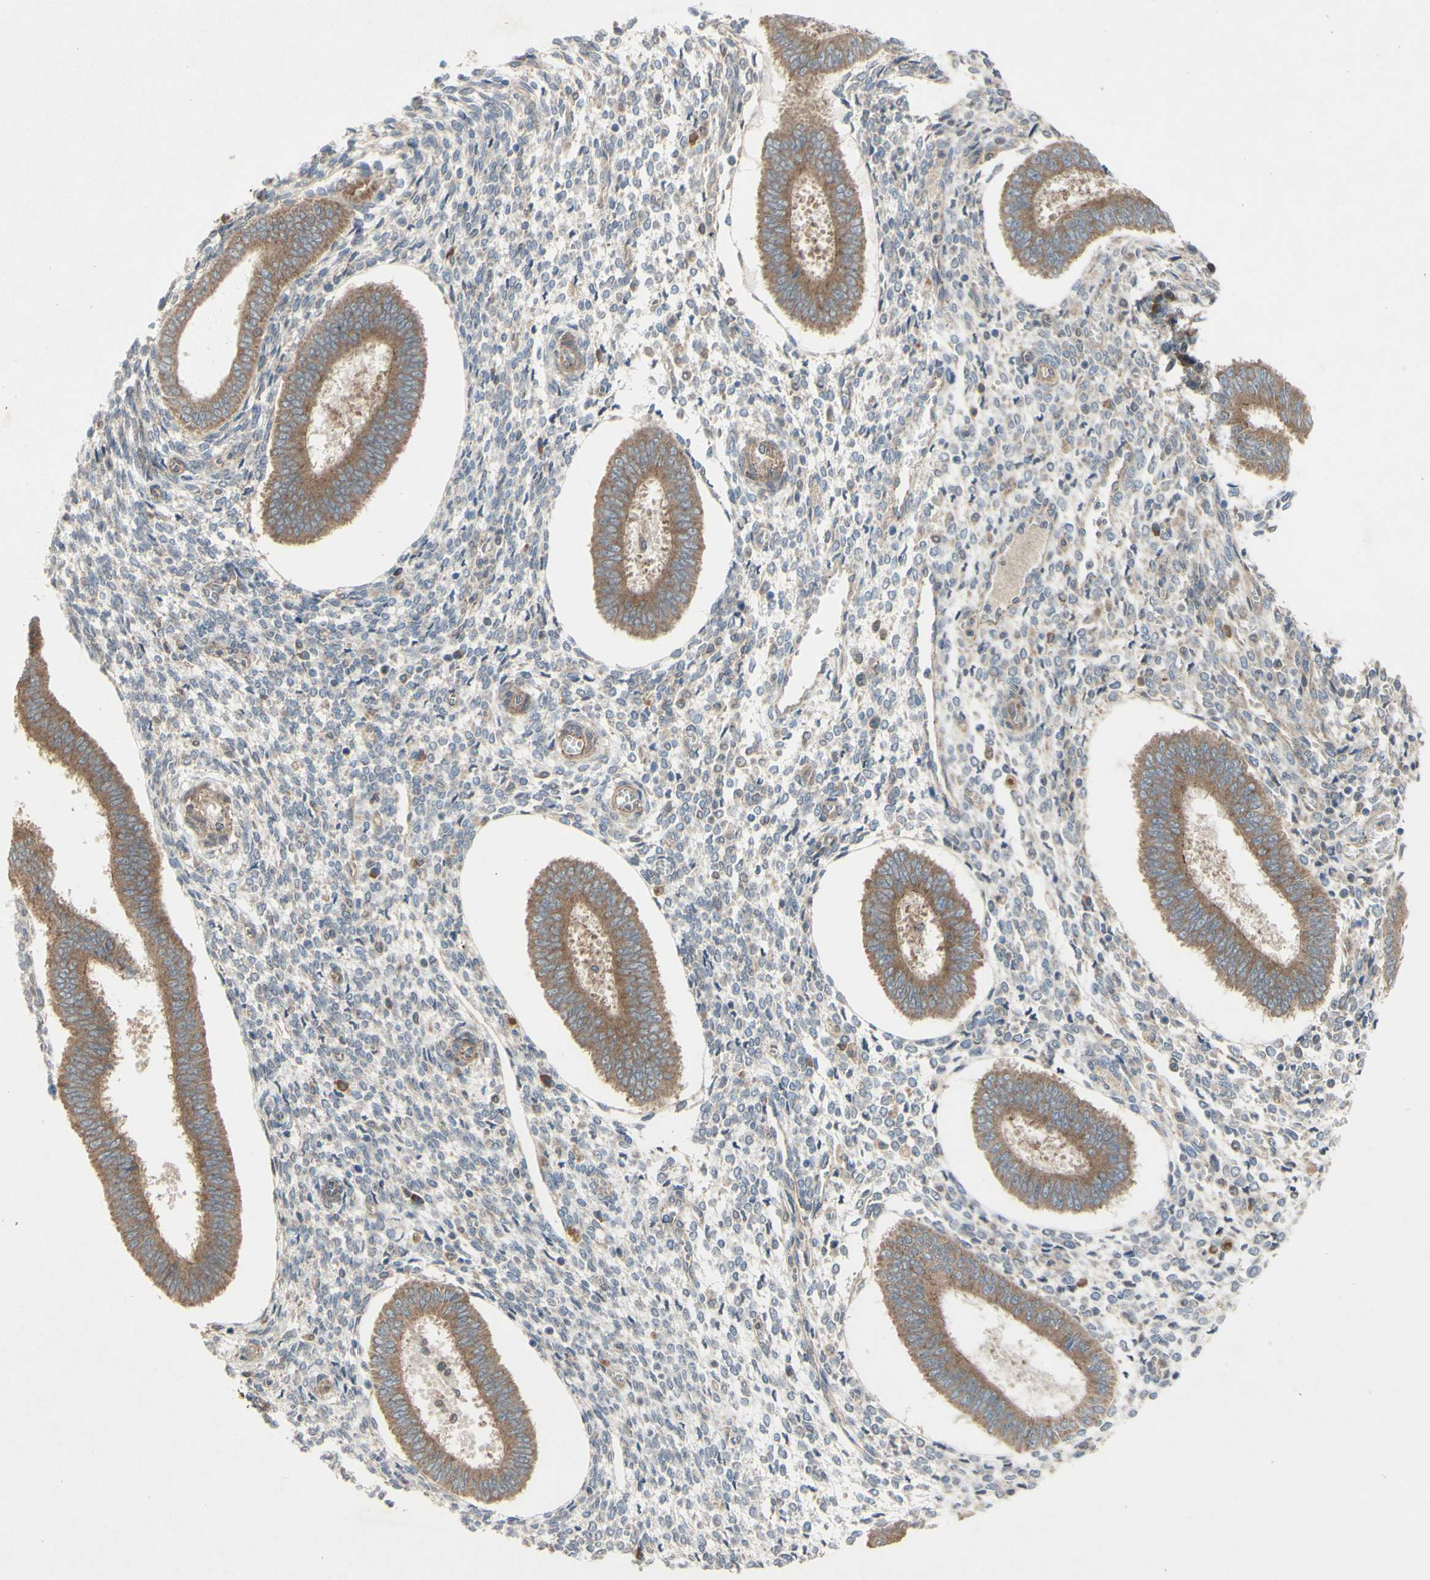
{"staining": {"intensity": "weak", "quantity": "25%-75%", "location": "cytoplasmic/membranous"}, "tissue": "endometrium", "cell_type": "Cells in endometrial stroma", "image_type": "normal", "snomed": [{"axis": "morphology", "description": "Normal tissue, NOS"}, {"axis": "topography", "description": "Endometrium"}], "caption": "Immunohistochemical staining of unremarkable endometrium demonstrates low levels of weak cytoplasmic/membranous staining in about 25%-75% of cells in endometrial stroma.", "gene": "PDGFB", "patient": {"sex": "female", "age": 35}}